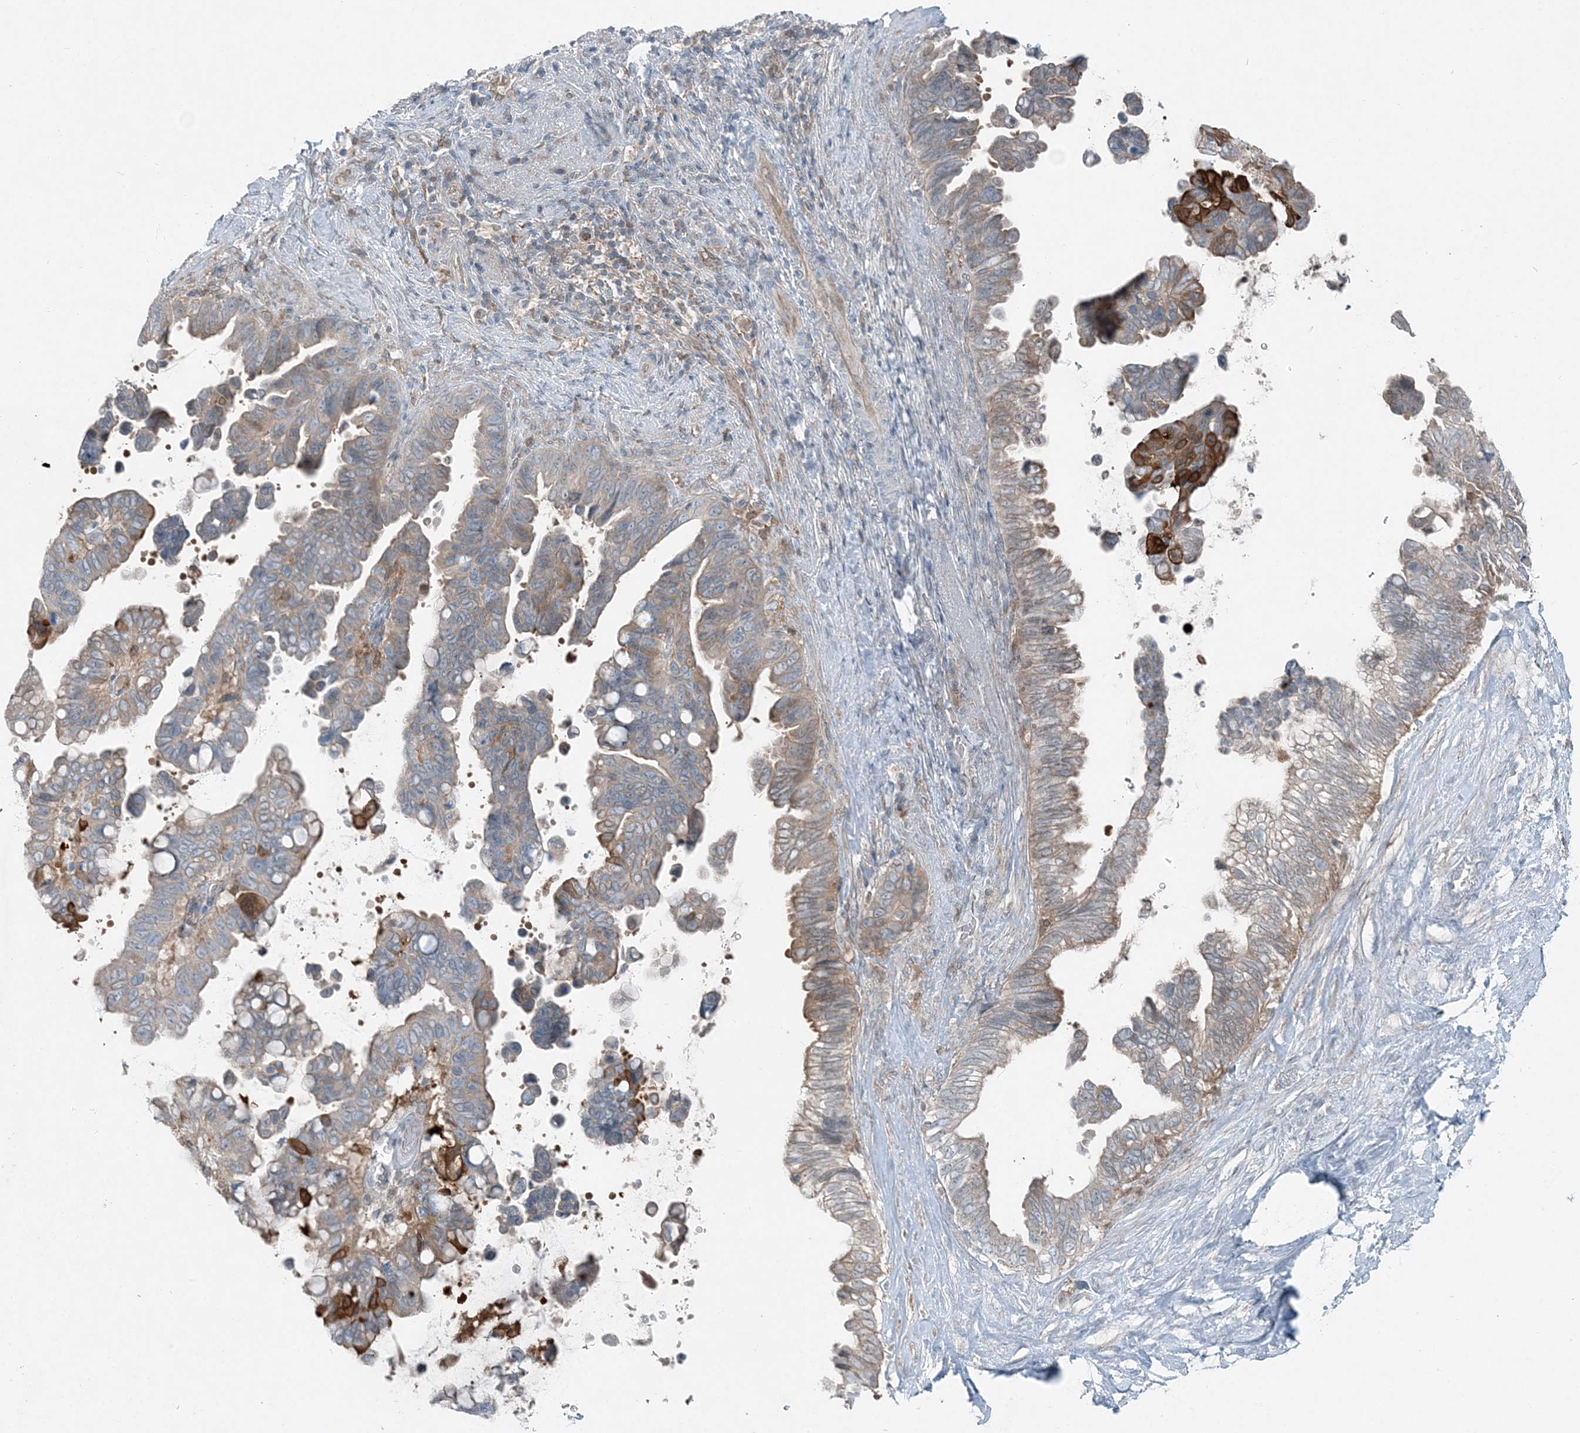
{"staining": {"intensity": "weak", "quantity": "<25%", "location": "cytoplasmic/membranous"}, "tissue": "pancreatic cancer", "cell_type": "Tumor cells", "image_type": "cancer", "snomed": [{"axis": "morphology", "description": "Adenocarcinoma, NOS"}, {"axis": "topography", "description": "Pancreas"}], "caption": "A micrograph of human pancreatic adenocarcinoma is negative for staining in tumor cells. The staining is performed using DAB (3,3'-diaminobenzidine) brown chromogen with nuclei counter-stained in using hematoxylin.", "gene": "ARMH1", "patient": {"sex": "female", "age": 72}}